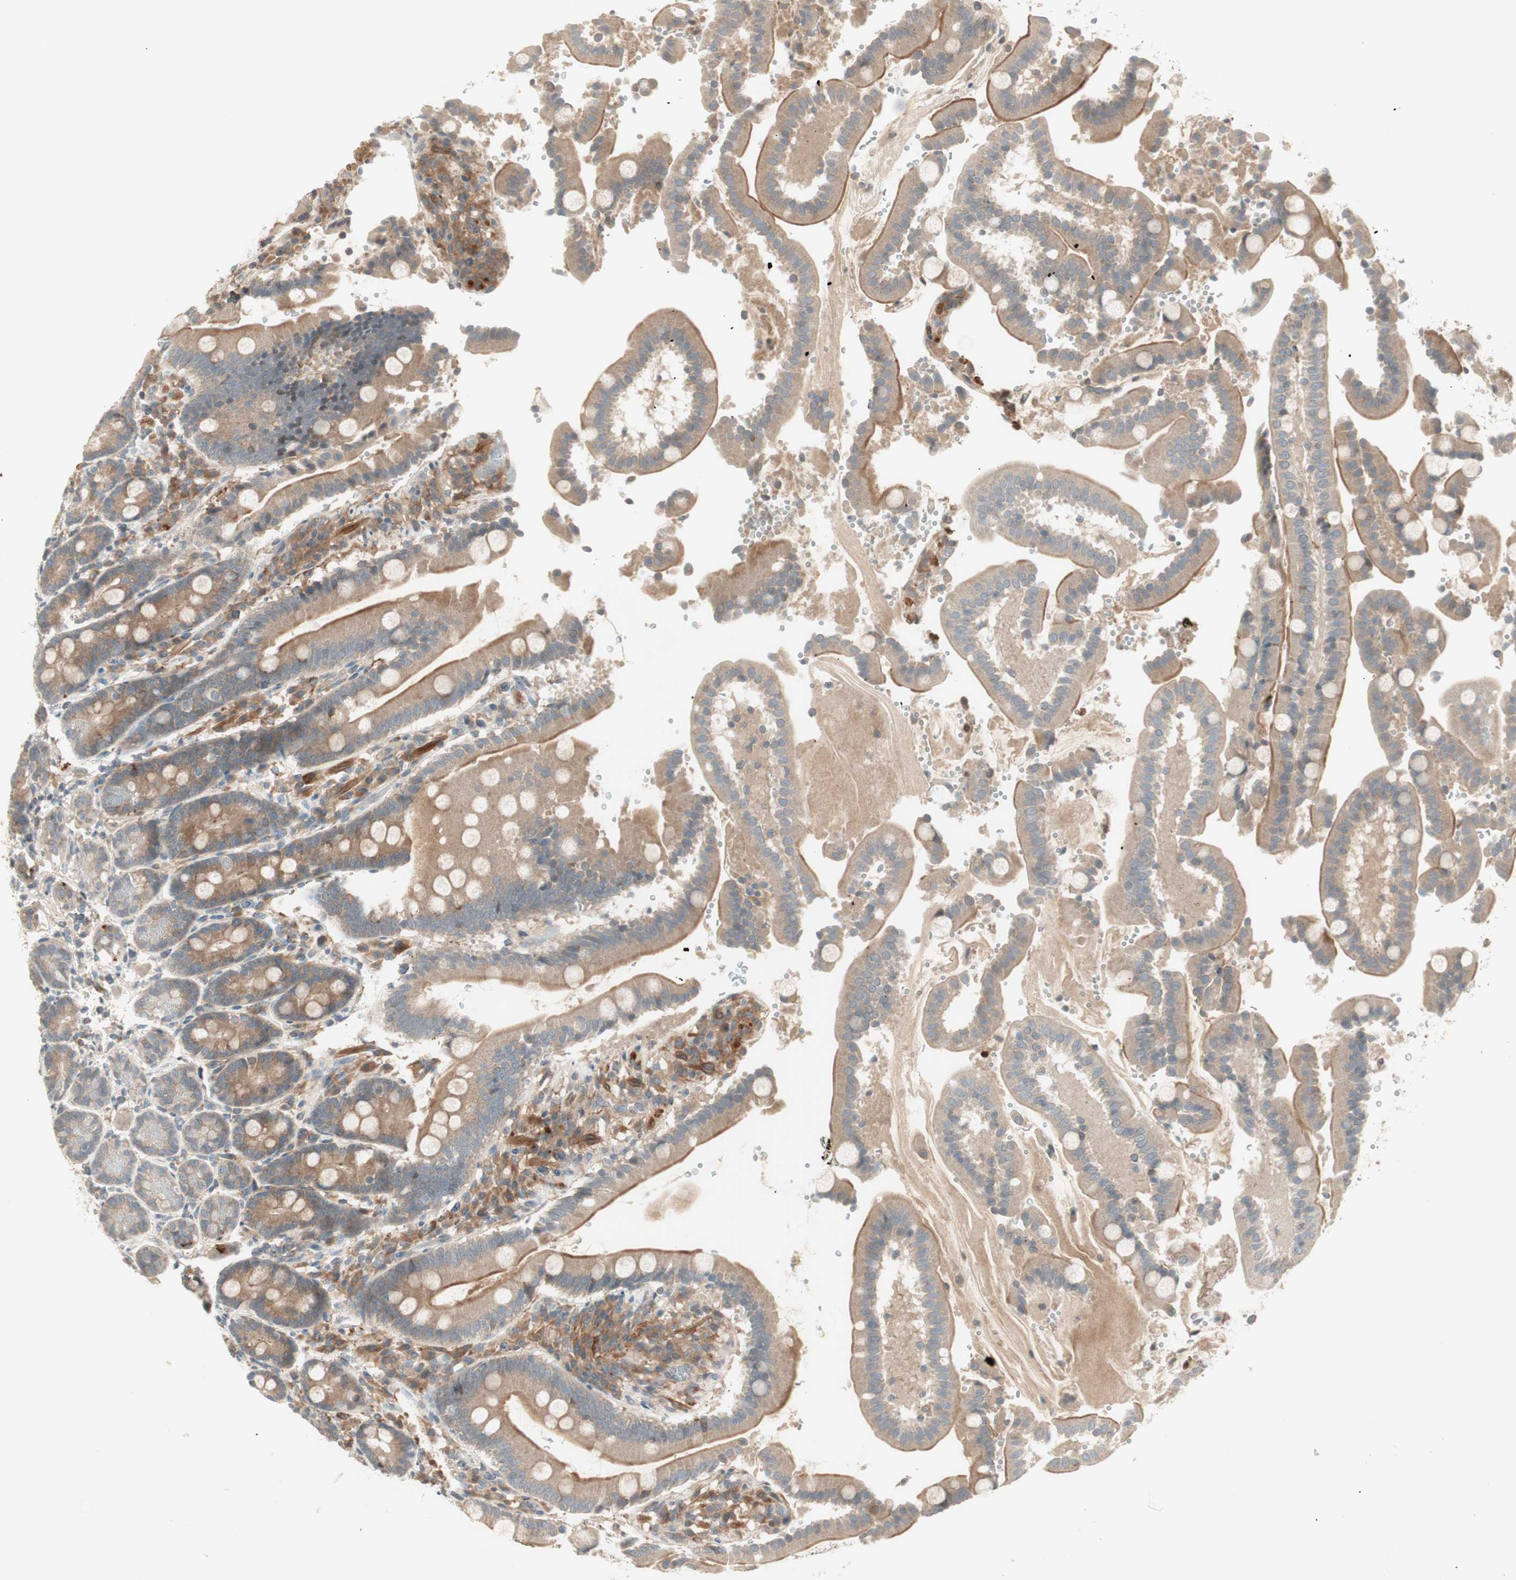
{"staining": {"intensity": "moderate", "quantity": ">75%", "location": "cytoplasmic/membranous"}, "tissue": "duodenum", "cell_type": "Glandular cells", "image_type": "normal", "snomed": [{"axis": "morphology", "description": "Normal tissue, NOS"}, {"axis": "topography", "description": "Small intestine, NOS"}], "caption": "A medium amount of moderate cytoplasmic/membranous expression is appreciated in approximately >75% of glandular cells in normal duodenum. (IHC, brightfield microscopy, high magnification).", "gene": "SFRP1", "patient": {"sex": "female", "age": 71}}